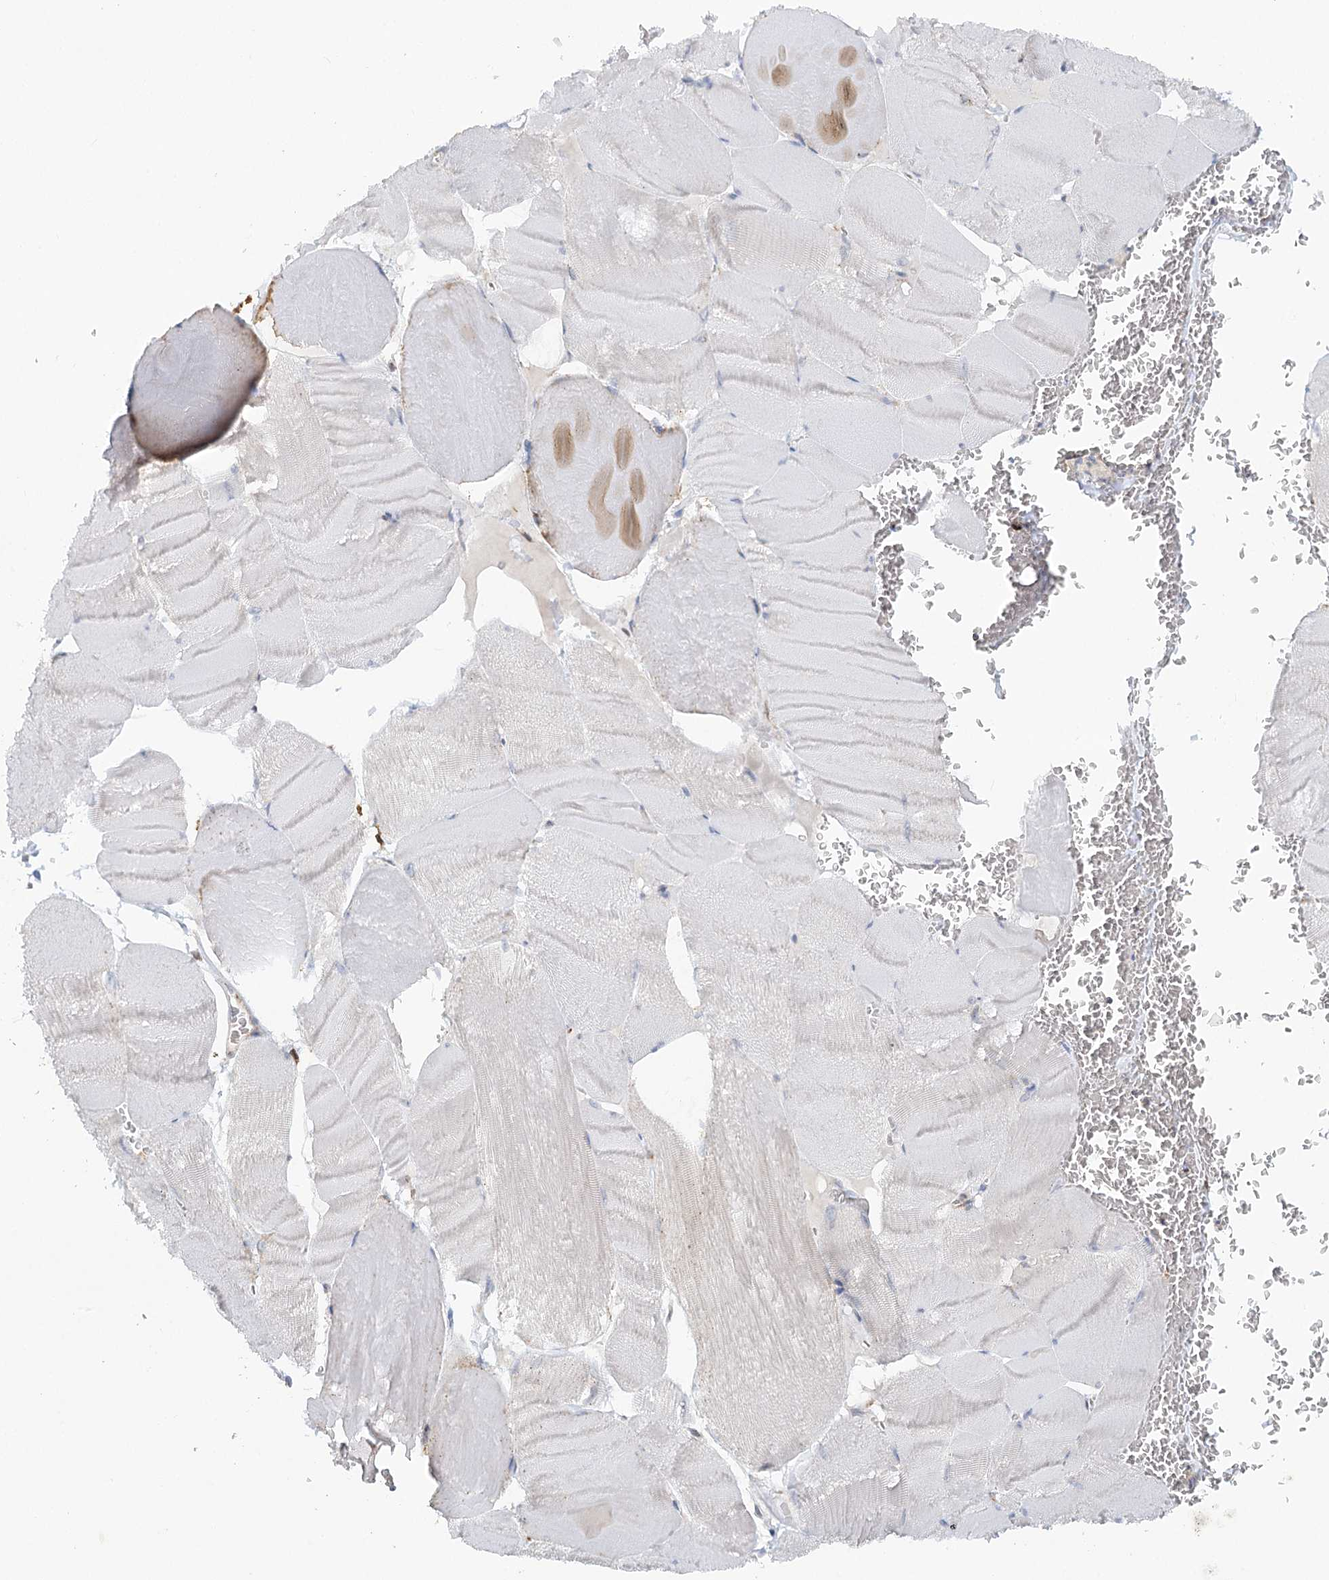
{"staining": {"intensity": "negative", "quantity": "none", "location": "none"}, "tissue": "skeletal muscle", "cell_type": "Myocytes", "image_type": "normal", "snomed": [{"axis": "morphology", "description": "Normal tissue, NOS"}, {"axis": "morphology", "description": "Basal cell carcinoma"}, {"axis": "topography", "description": "Skeletal muscle"}], "caption": "A high-resolution histopathology image shows IHC staining of unremarkable skeletal muscle, which shows no significant expression in myocytes.", "gene": "TAS1R1", "patient": {"sex": "female", "age": 64}}